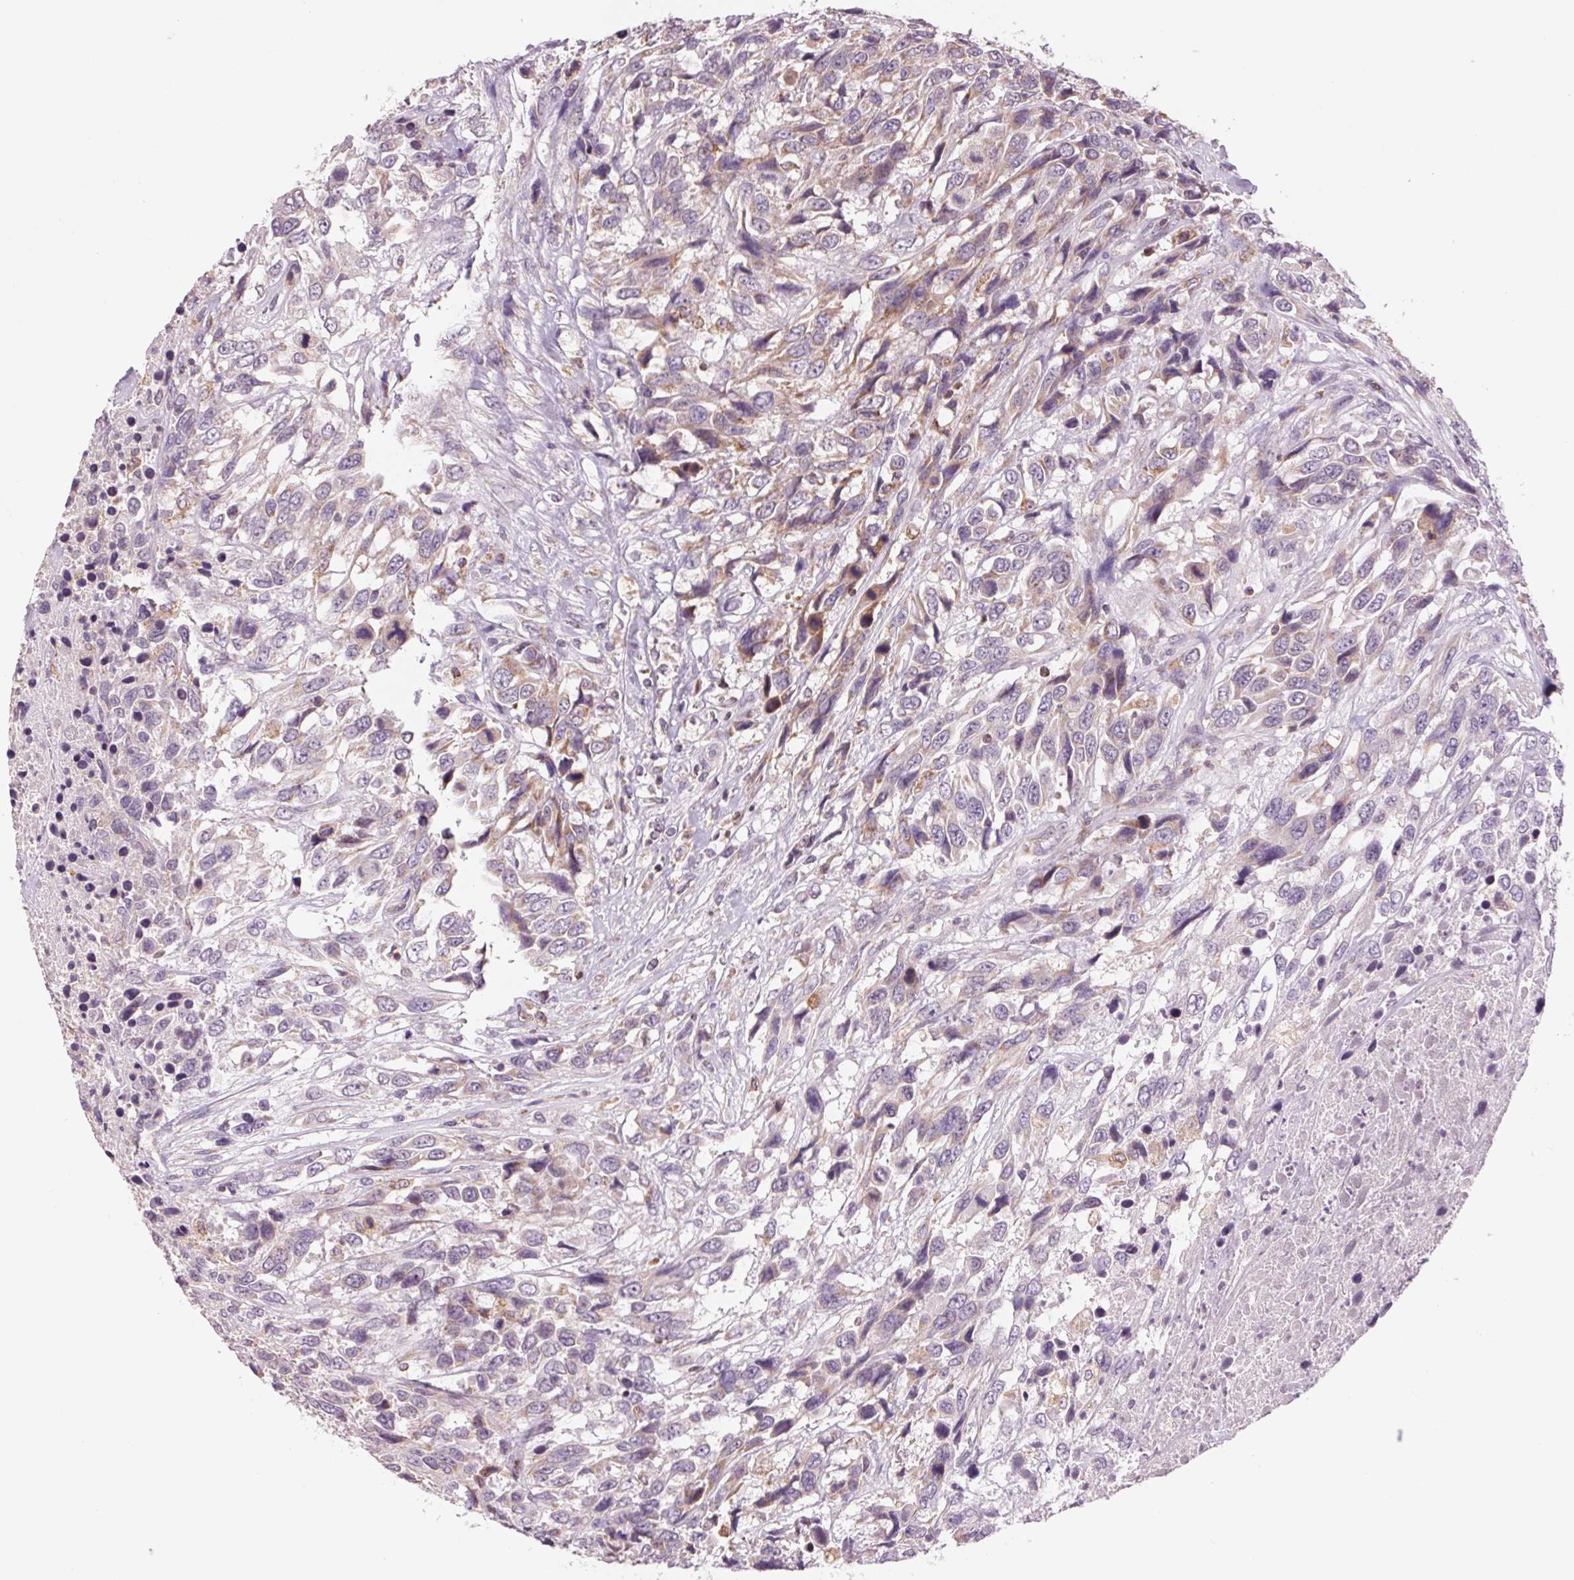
{"staining": {"intensity": "weak", "quantity": "25%-75%", "location": "cytoplasmic/membranous"}, "tissue": "urothelial cancer", "cell_type": "Tumor cells", "image_type": "cancer", "snomed": [{"axis": "morphology", "description": "Urothelial carcinoma, High grade"}, {"axis": "topography", "description": "Urinary bladder"}], "caption": "This is a histology image of immunohistochemistry staining of high-grade urothelial carcinoma, which shows weak staining in the cytoplasmic/membranous of tumor cells.", "gene": "COX6A1", "patient": {"sex": "female", "age": 70}}